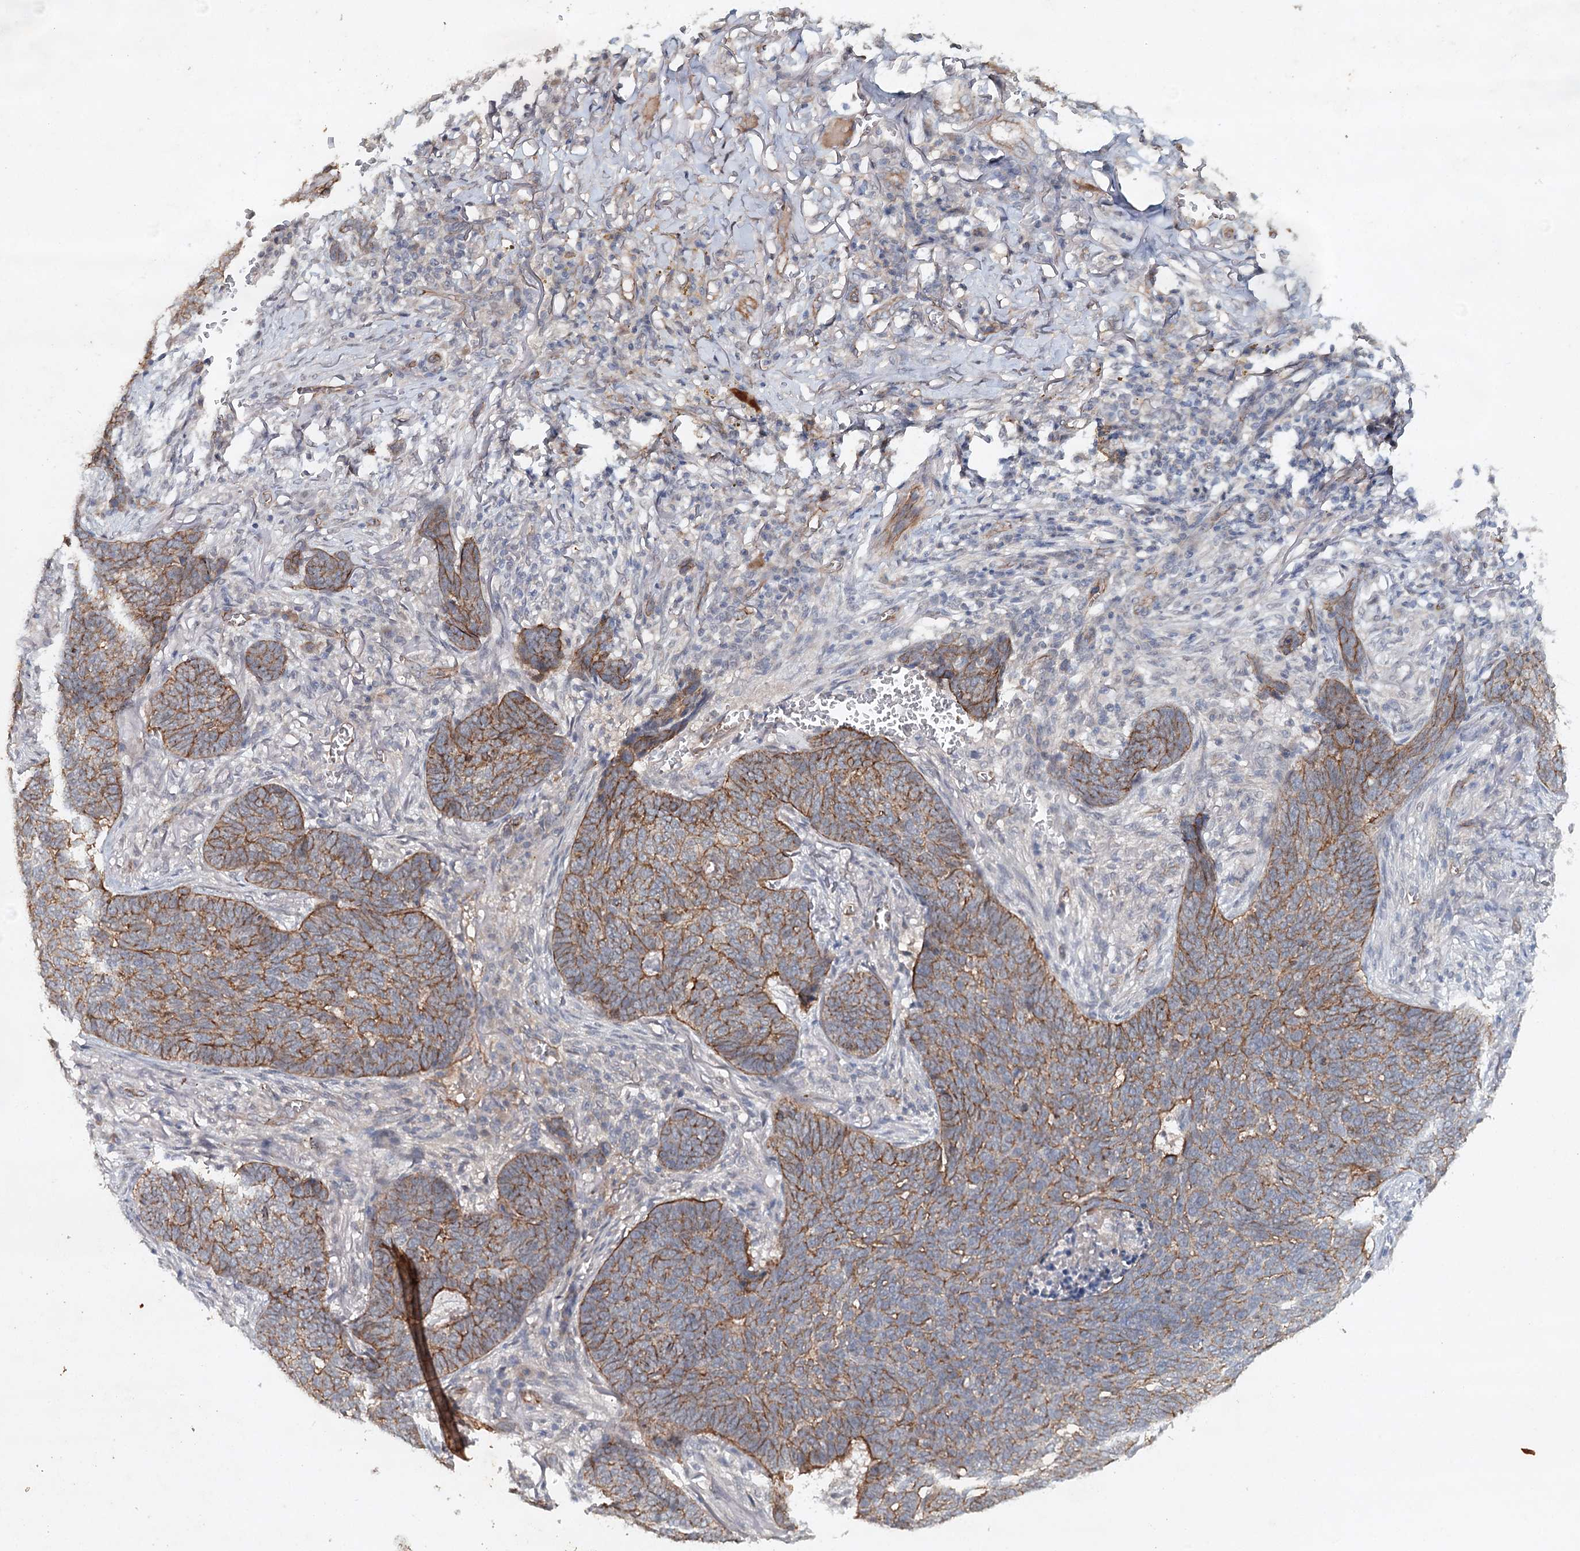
{"staining": {"intensity": "moderate", "quantity": "25%-75%", "location": "cytoplasmic/membranous"}, "tissue": "skin cancer", "cell_type": "Tumor cells", "image_type": "cancer", "snomed": [{"axis": "morphology", "description": "Basal cell carcinoma"}, {"axis": "topography", "description": "Skin"}], "caption": "IHC (DAB (3,3'-diaminobenzidine)) staining of skin cancer reveals moderate cytoplasmic/membranous protein positivity in about 25%-75% of tumor cells.", "gene": "SYNPO", "patient": {"sex": "male", "age": 85}}